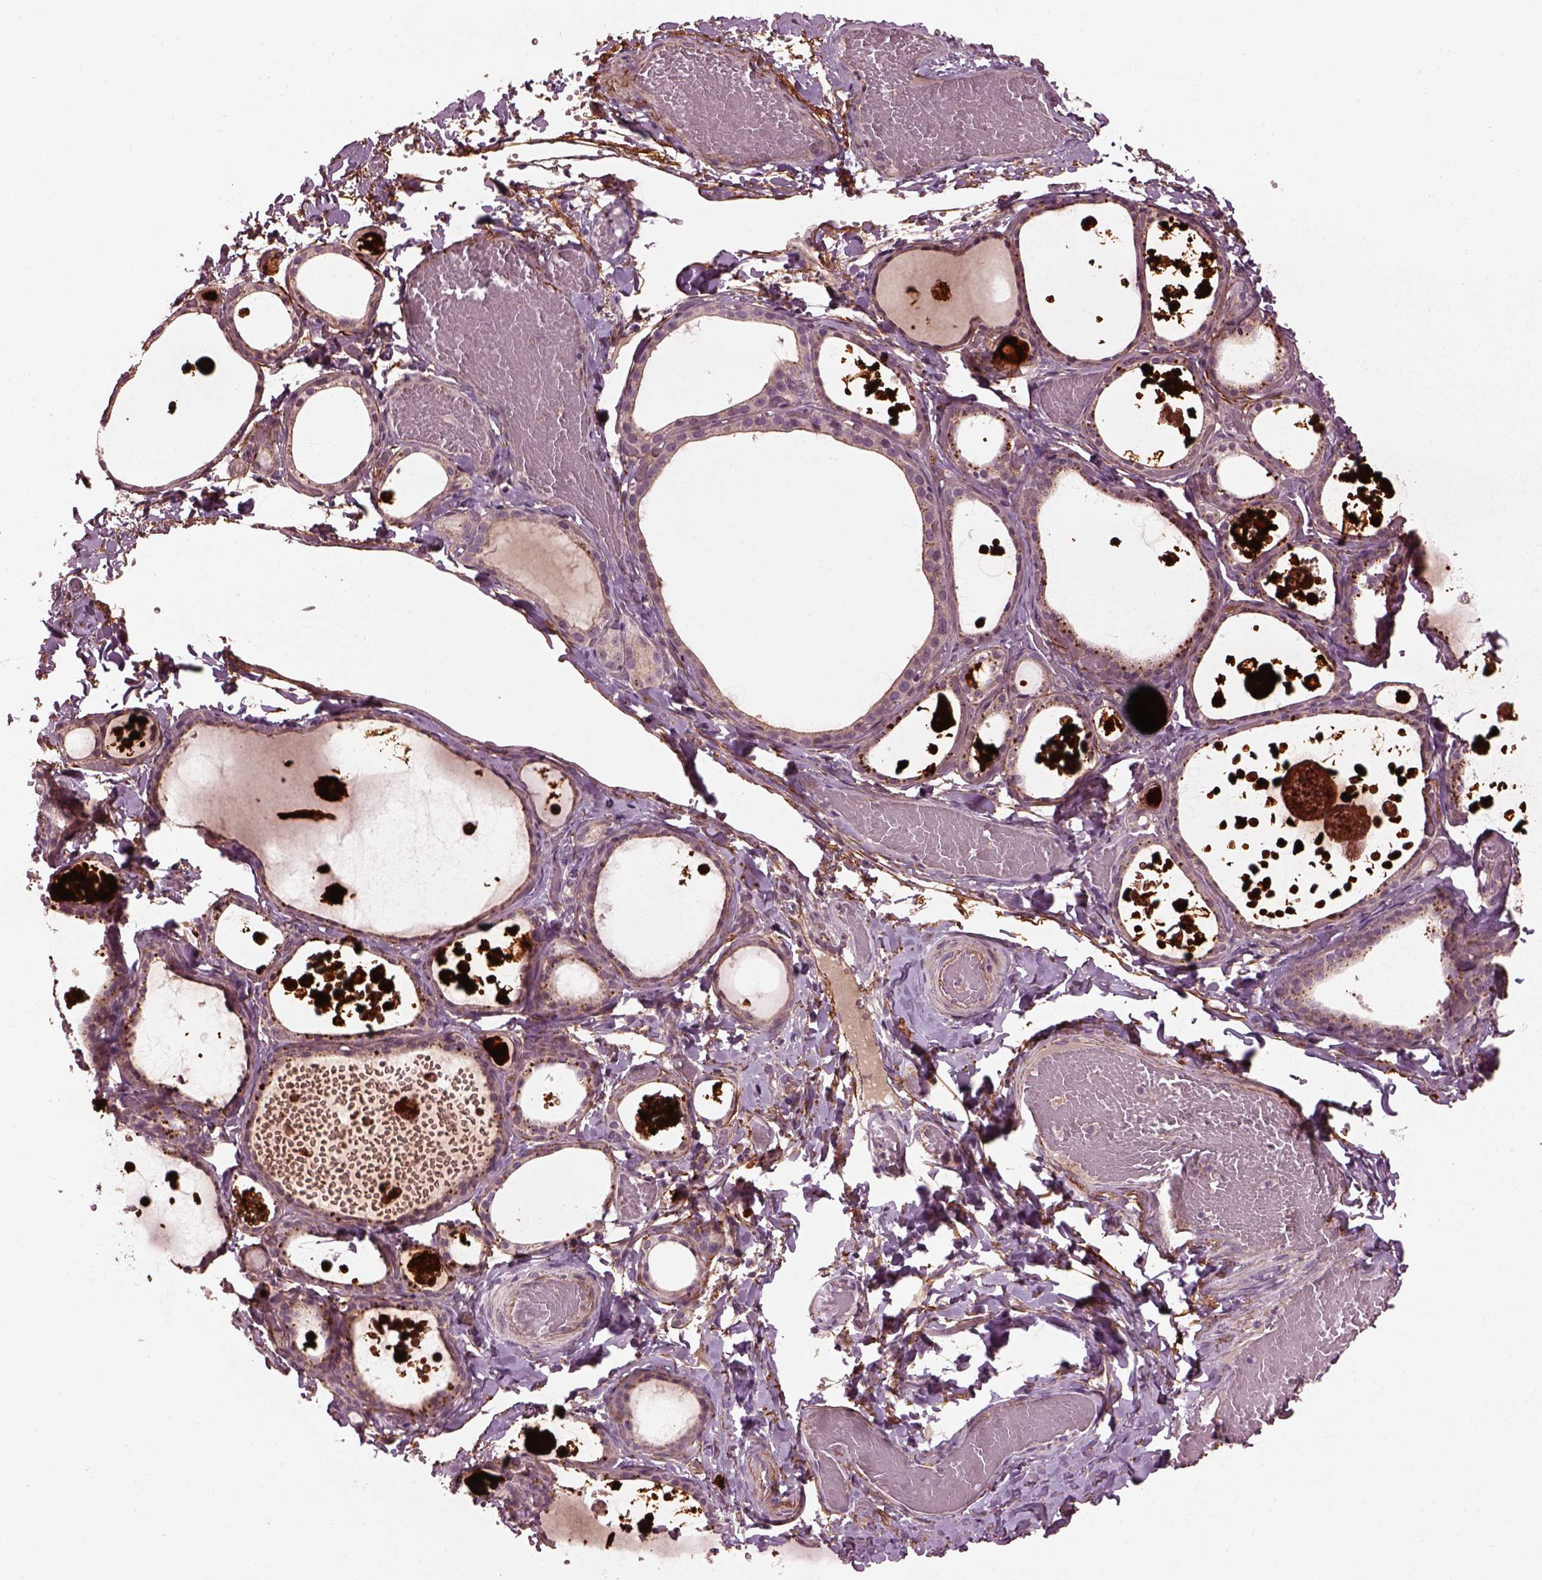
{"staining": {"intensity": "negative", "quantity": "none", "location": "none"}, "tissue": "thyroid gland", "cell_type": "Glandular cells", "image_type": "normal", "snomed": [{"axis": "morphology", "description": "Normal tissue, NOS"}, {"axis": "topography", "description": "Thyroid gland"}], "caption": "DAB (3,3'-diaminobenzidine) immunohistochemical staining of benign thyroid gland reveals no significant positivity in glandular cells. (Stains: DAB (3,3'-diaminobenzidine) IHC with hematoxylin counter stain, Microscopy: brightfield microscopy at high magnification).", "gene": "EFEMP1", "patient": {"sex": "female", "age": 56}}